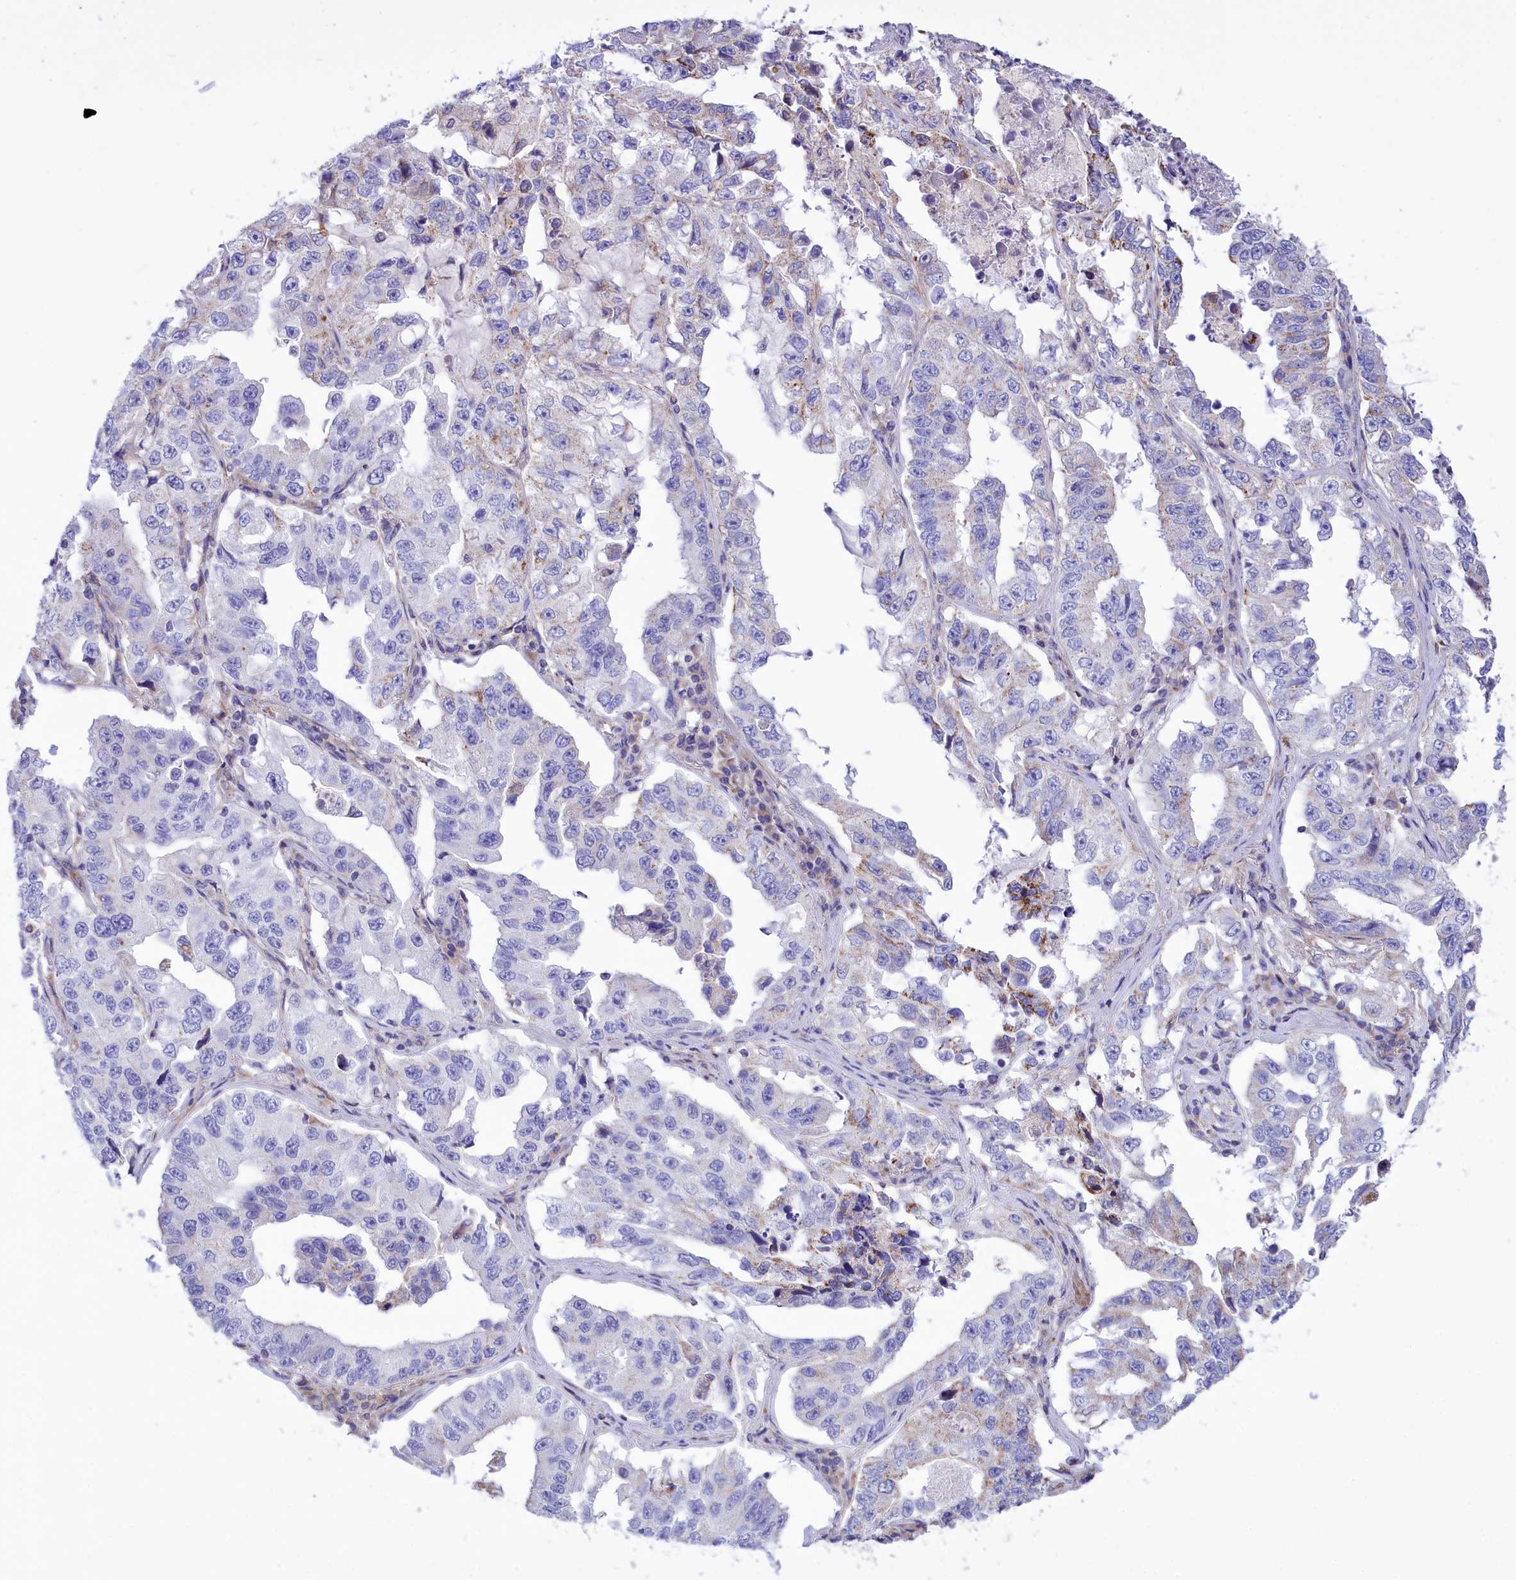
{"staining": {"intensity": "negative", "quantity": "none", "location": "none"}, "tissue": "lung cancer", "cell_type": "Tumor cells", "image_type": "cancer", "snomed": [{"axis": "morphology", "description": "Adenocarcinoma, NOS"}, {"axis": "topography", "description": "Lung"}], "caption": "Immunohistochemistry (IHC) of human lung cancer (adenocarcinoma) exhibits no positivity in tumor cells.", "gene": "CORO7-PAM16", "patient": {"sex": "female", "age": 51}}